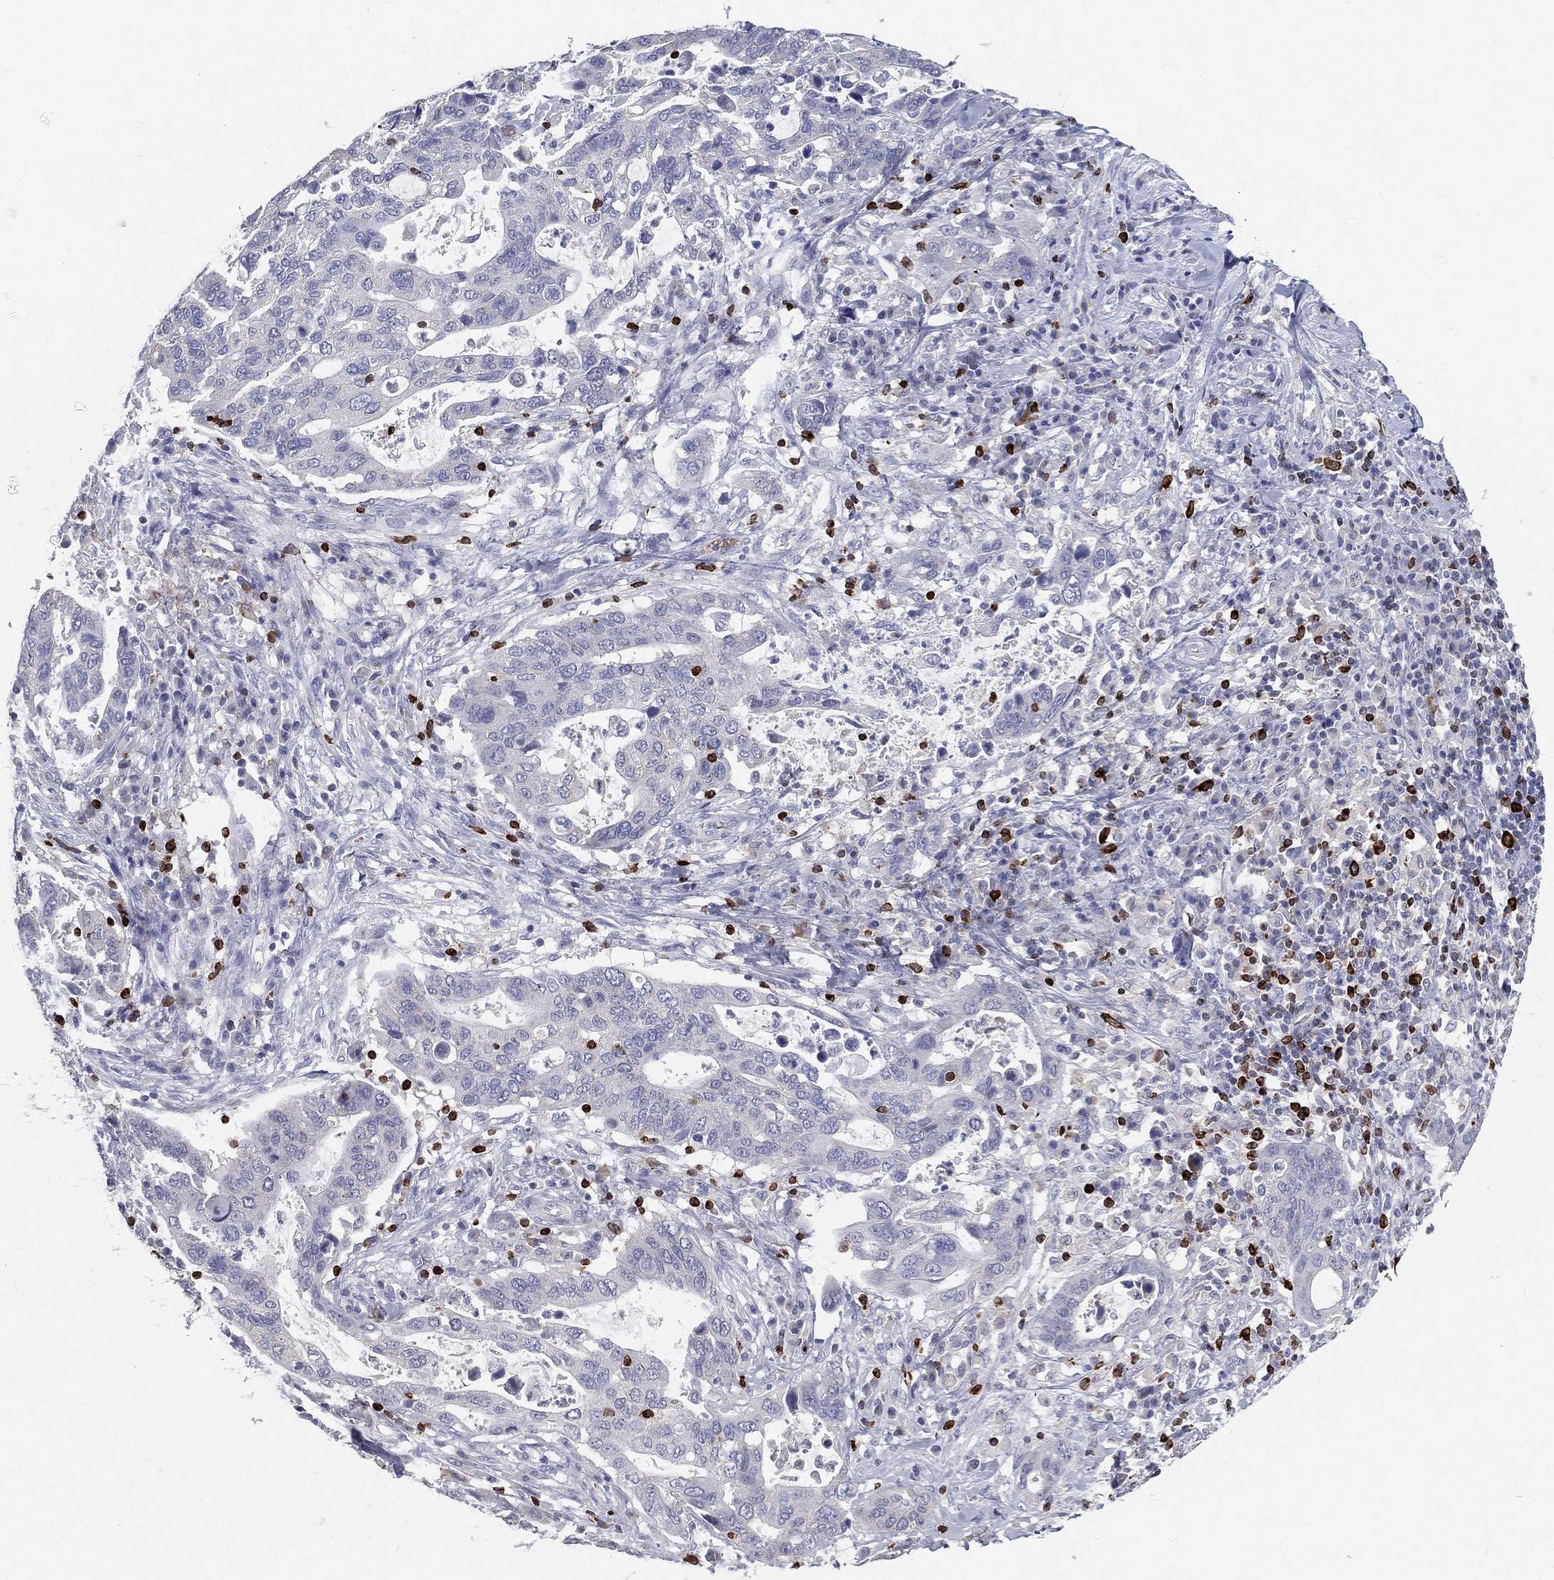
{"staining": {"intensity": "negative", "quantity": "none", "location": "none"}, "tissue": "stomach cancer", "cell_type": "Tumor cells", "image_type": "cancer", "snomed": [{"axis": "morphology", "description": "Adenocarcinoma, NOS"}, {"axis": "topography", "description": "Stomach"}], "caption": "Stomach adenocarcinoma stained for a protein using IHC reveals no positivity tumor cells.", "gene": "CTSW", "patient": {"sex": "male", "age": 54}}